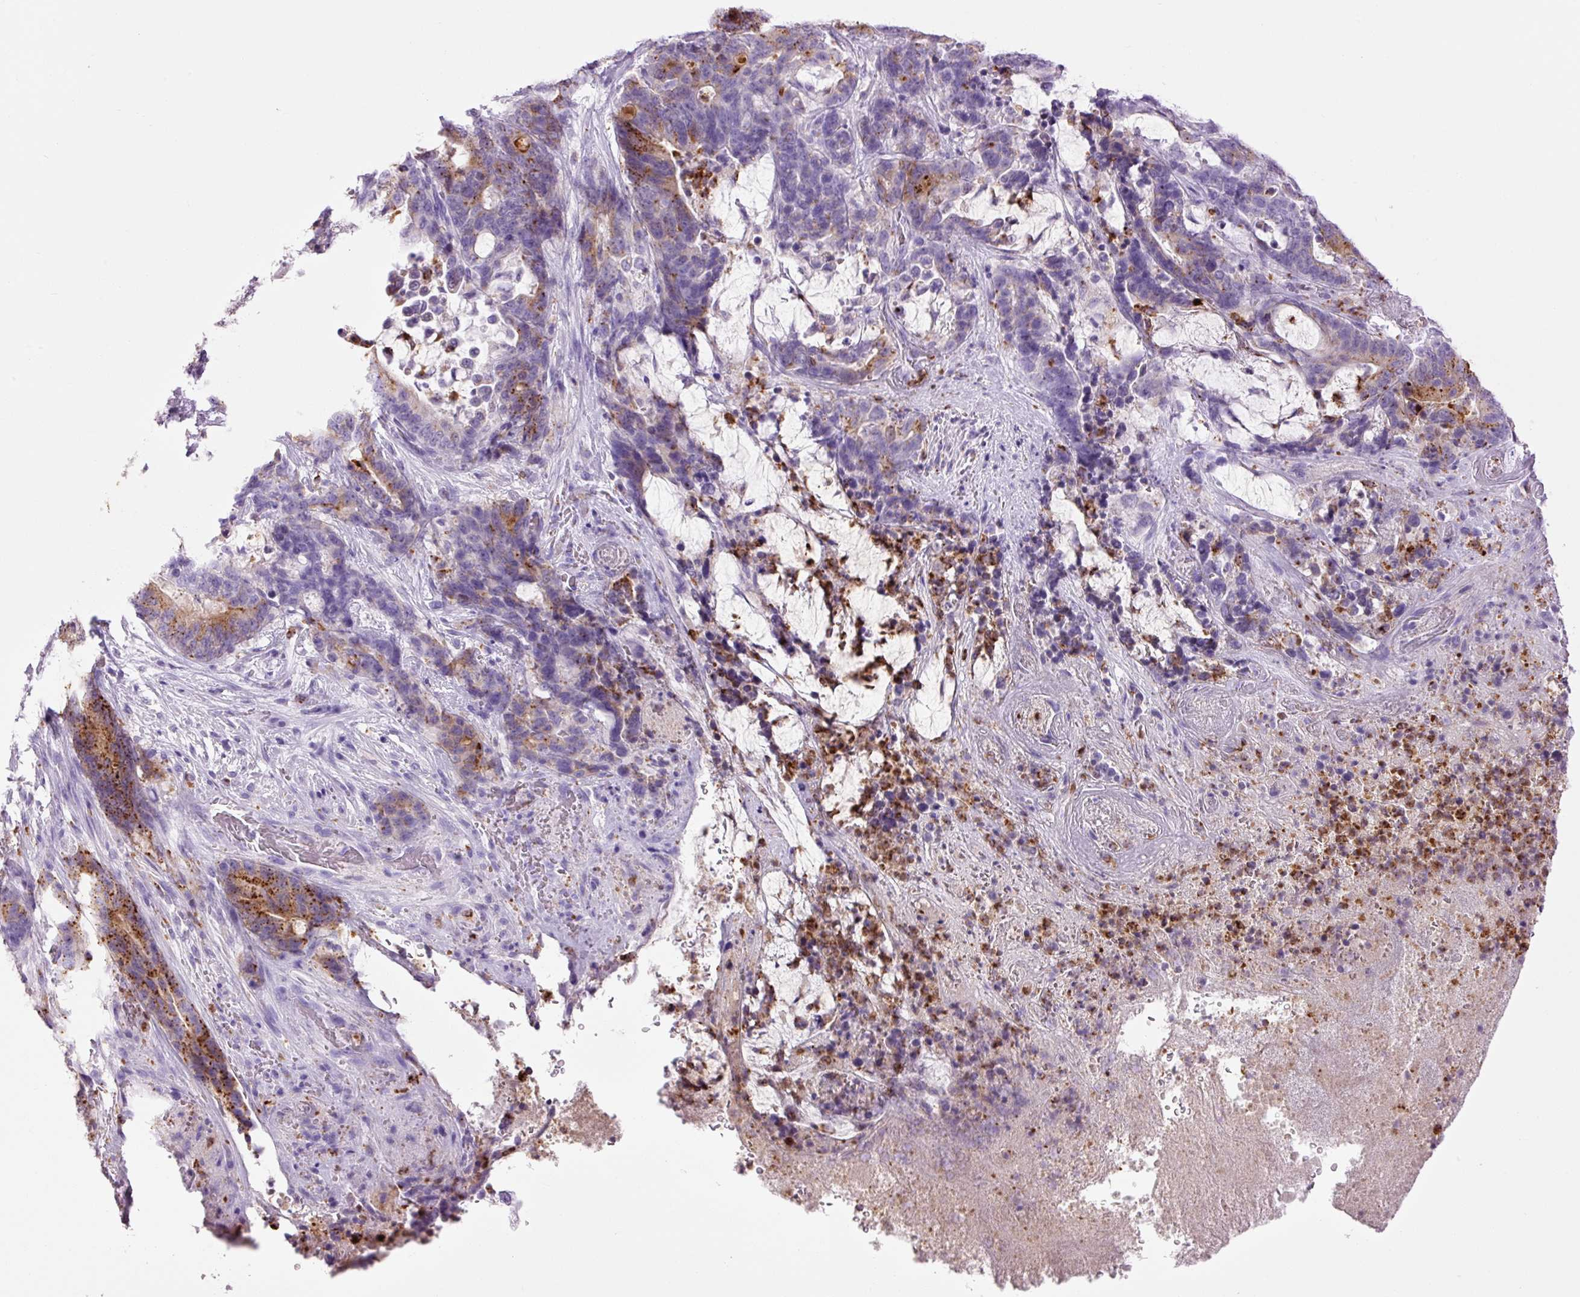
{"staining": {"intensity": "moderate", "quantity": "25%-75%", "location": "cytoplasmic/membranous"}, "tissue": "stomach cancer", "cell_type": "Tumor cells", "image_type": "cancer", "snomed": [{"axis": "morphology", "description": "Normal tissue, NOS"}, {"axis": "morphology", "description": "Adenocarcinoma, NOS"}, {"axis": "topography", "description": "Stomach"}], "caption": "Stomach cancer stained with DAB immunohistochemistry exhibits medium levels of moderate cytoplasmic/membranous staining in approximately 25%-75% of tumor cells.", "gene": "LYZ", "patient": {"sex": "female", "age": 64}}